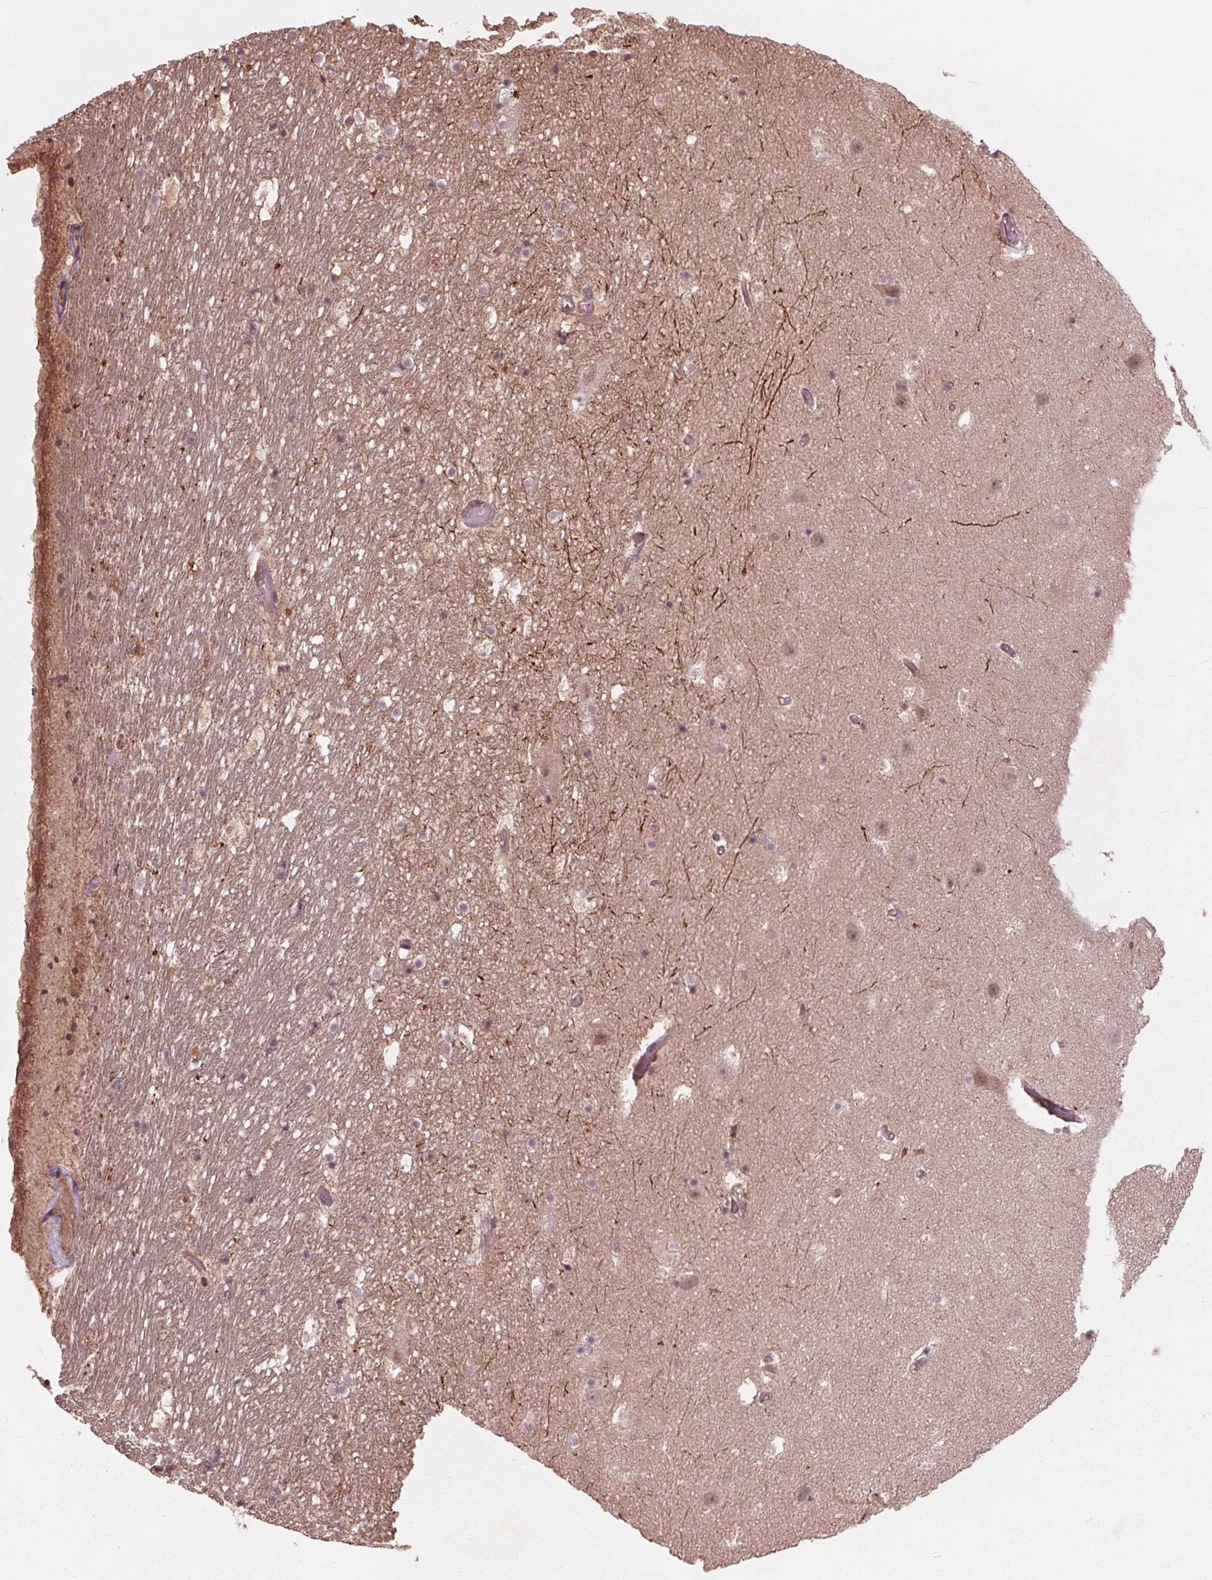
{"staining": {"intensity": "negative", "quantity": "none", "location": "none"}, "tissue": "hippocampus", "cell_type": "Glial cells", "image_type": "normal", "snomed": [{"axis": "morphology", "description": "Normal tissue, NOS"}, {"axis": "topography", "description": "Hippocampus"}], "caption": "IHC of benign human hippocampus exhibits no positivity in glial cells.", "gene": "BTBD1", "patient": {"sex": "male", "age": 26}}